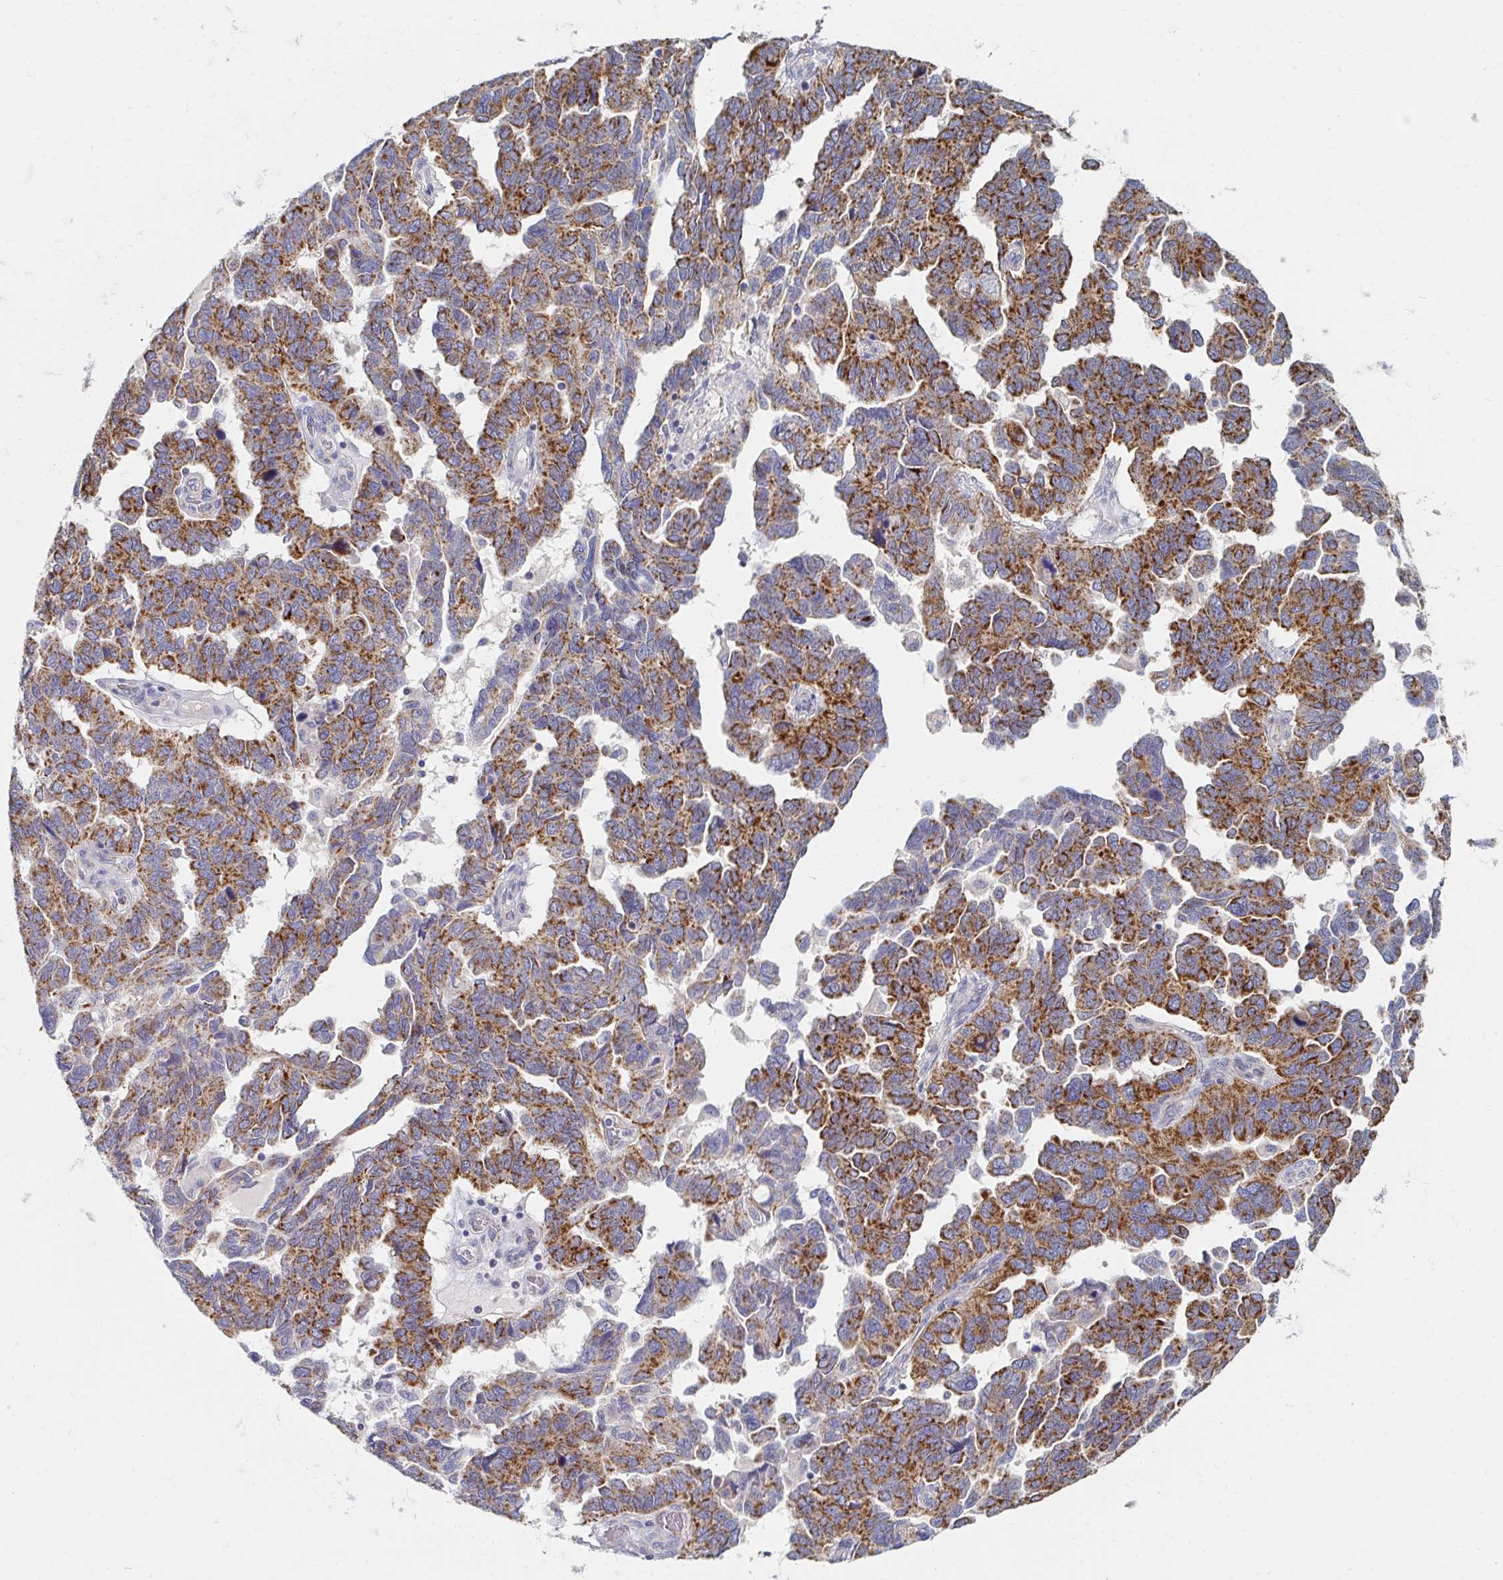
{"staining": {"intensity": "strong", "quantity": ">75%", "location": "cytoplasmic/membranous"}, "tissue": "ovarian cancer", "cell_type": "Tumor cells", "image_type": "cancer", "snomed": [{"axis": "morphology", "description": "Cystadenocarcinoma, serous, NOS"}, {"axis": "topography", "description": "Ovary"}], "caption": "This histopathology image reveals serous cystadenocarcinoma (ovarian) stained with immunohistochemistry to label a protein in brown. The cytoplasmic/membranous of tumor cells show strong positivity for the protein. Nuclei are counter-stained blue.", "gene": "MAVS", "patient": {"sex": "female", "age": 64}}